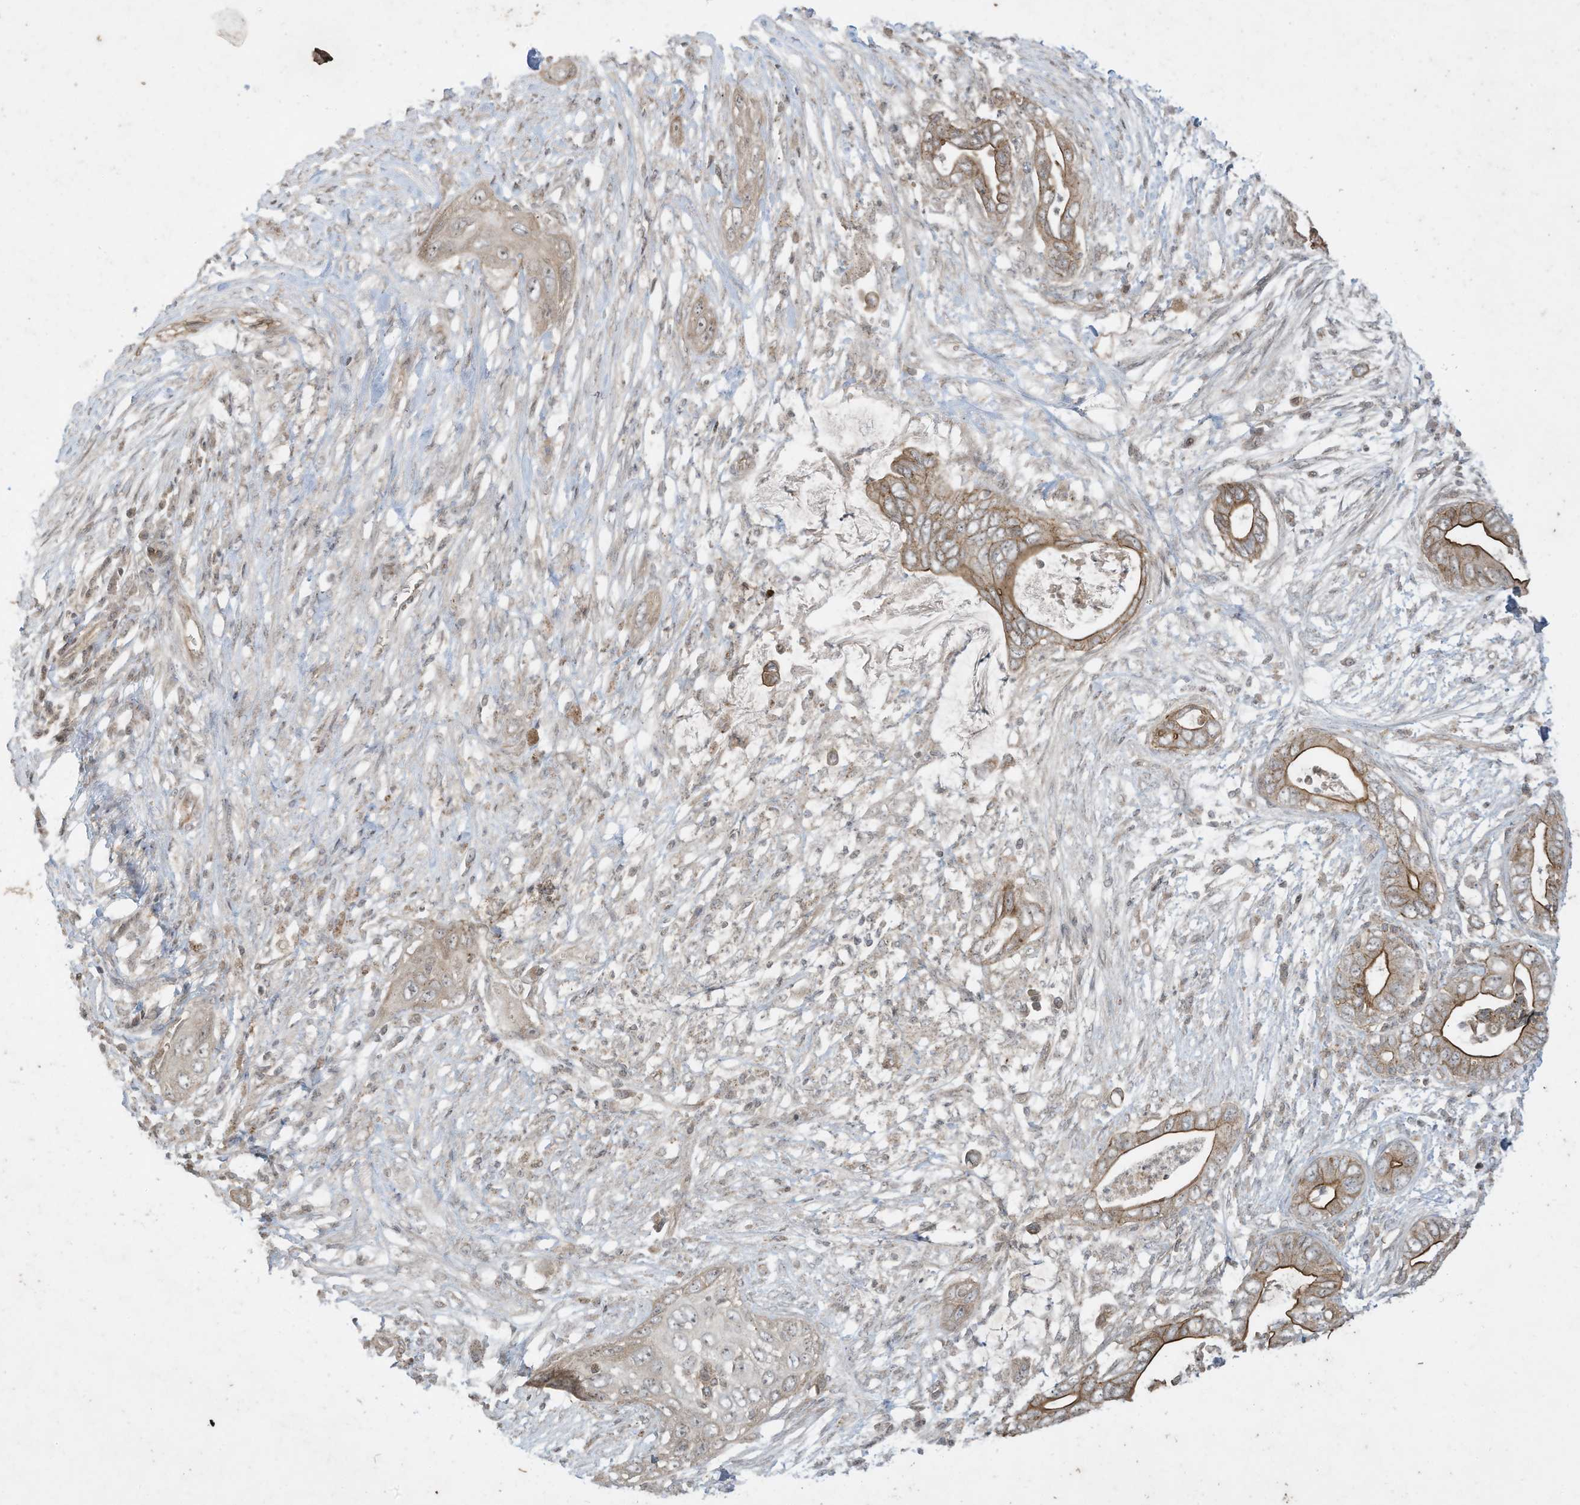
{"staining": {"intensity": "moderate", "quantity": ">75%", "location": "cytoplasmic/membranous"}, "tissue": "pancreatic cancer", "cell_type": "Tumor cells", "image_type": "cancer", "snomed": [{"axis": "morphology", "description": "Adenocarcinoma, NOS"}, {"axis": "topography", "description": "Pancreas"}], "caption": "Pancreatic adenocarcinoma was stained to show a protein in brown. There is medium levels of moderate cytoplasmic/membranous positivity in approximately >75% of tumor cells. The staining is performed using DAB (3,3'-diaminobenzidine) brown chromogen to label protein expression. The nuclei are counter-stained blue using hematoxylin.", "gene": "MATN2", "patient": {"sex": "male", "age": 75}}